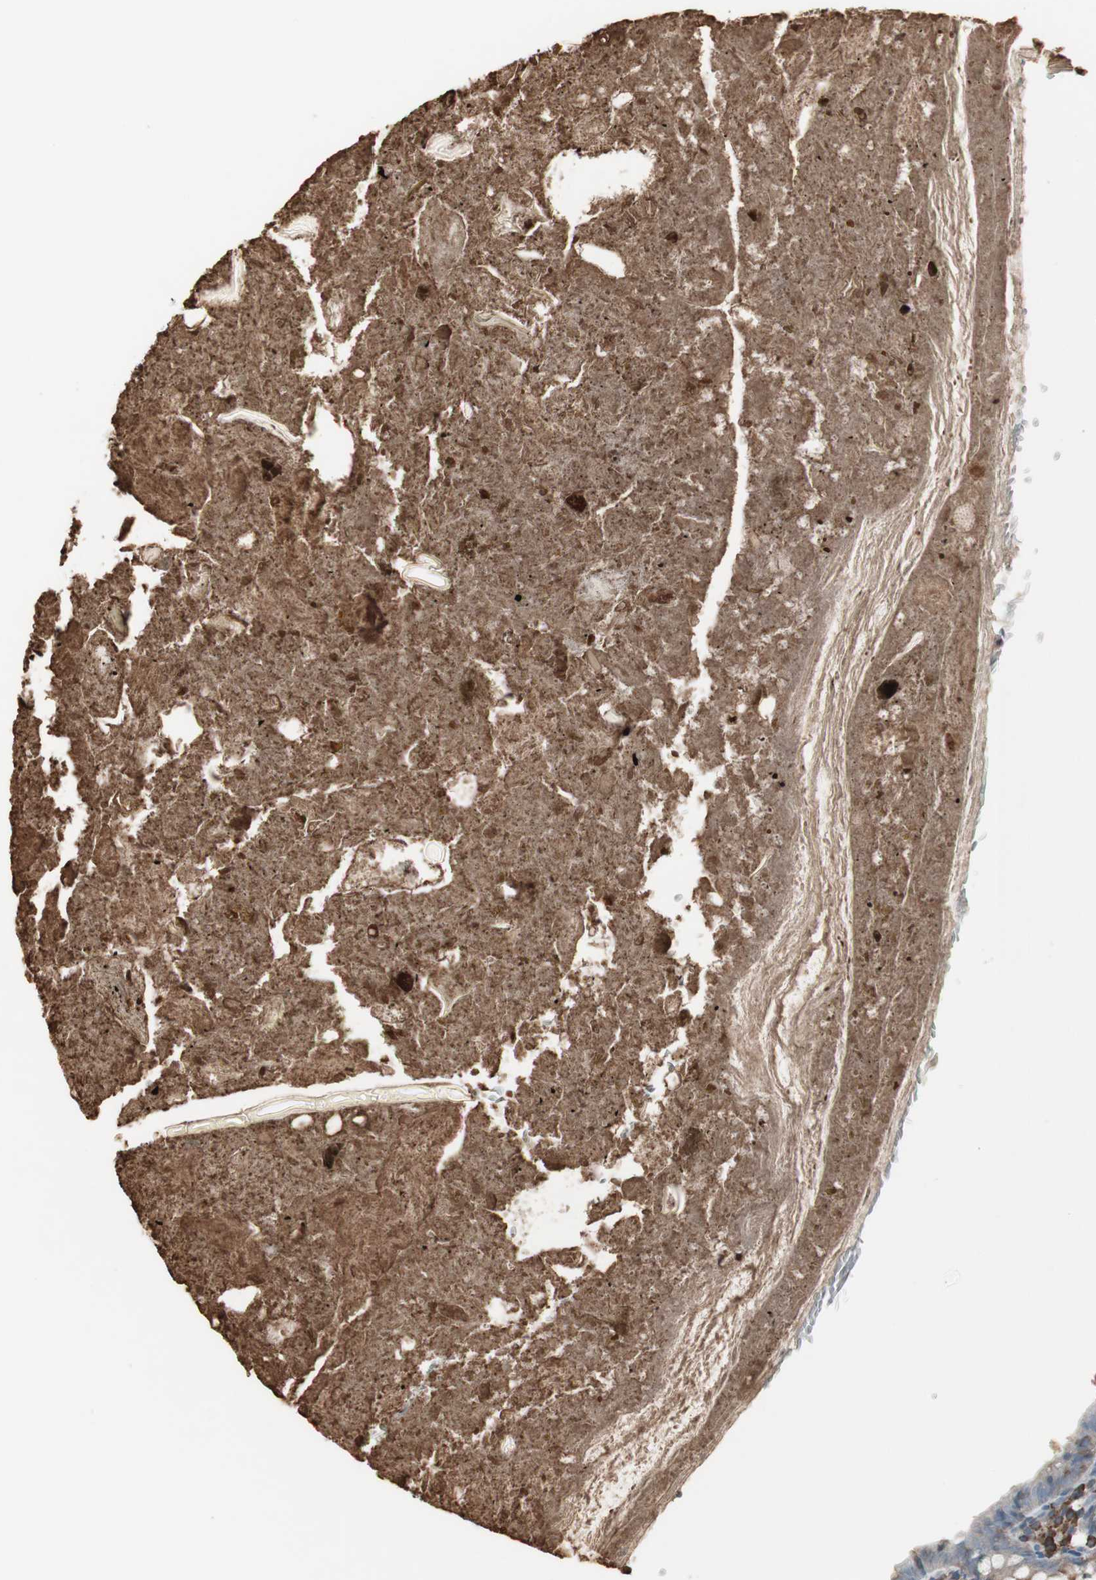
{"staining": {"intensity": "weak", "quantity": ">75%", "location": "cytoplasmic/membranous"}, "tissue": "appendix", "cell_type": "Glandular cells", "image_type": "normal", "snomed": [{"axis": "morphology", "description": "Normal tissue, NOS"}, {"axis": "topography", "description": "Appendix"}], "caption": "Protein staining by immunohistochemistry demonstrates weak cytoplasmic/membranous staining in about >75% of glandular cells in normal appendix.", "gene": "ZSCAN32", "patient": {"sex": "female", "age": 10}}